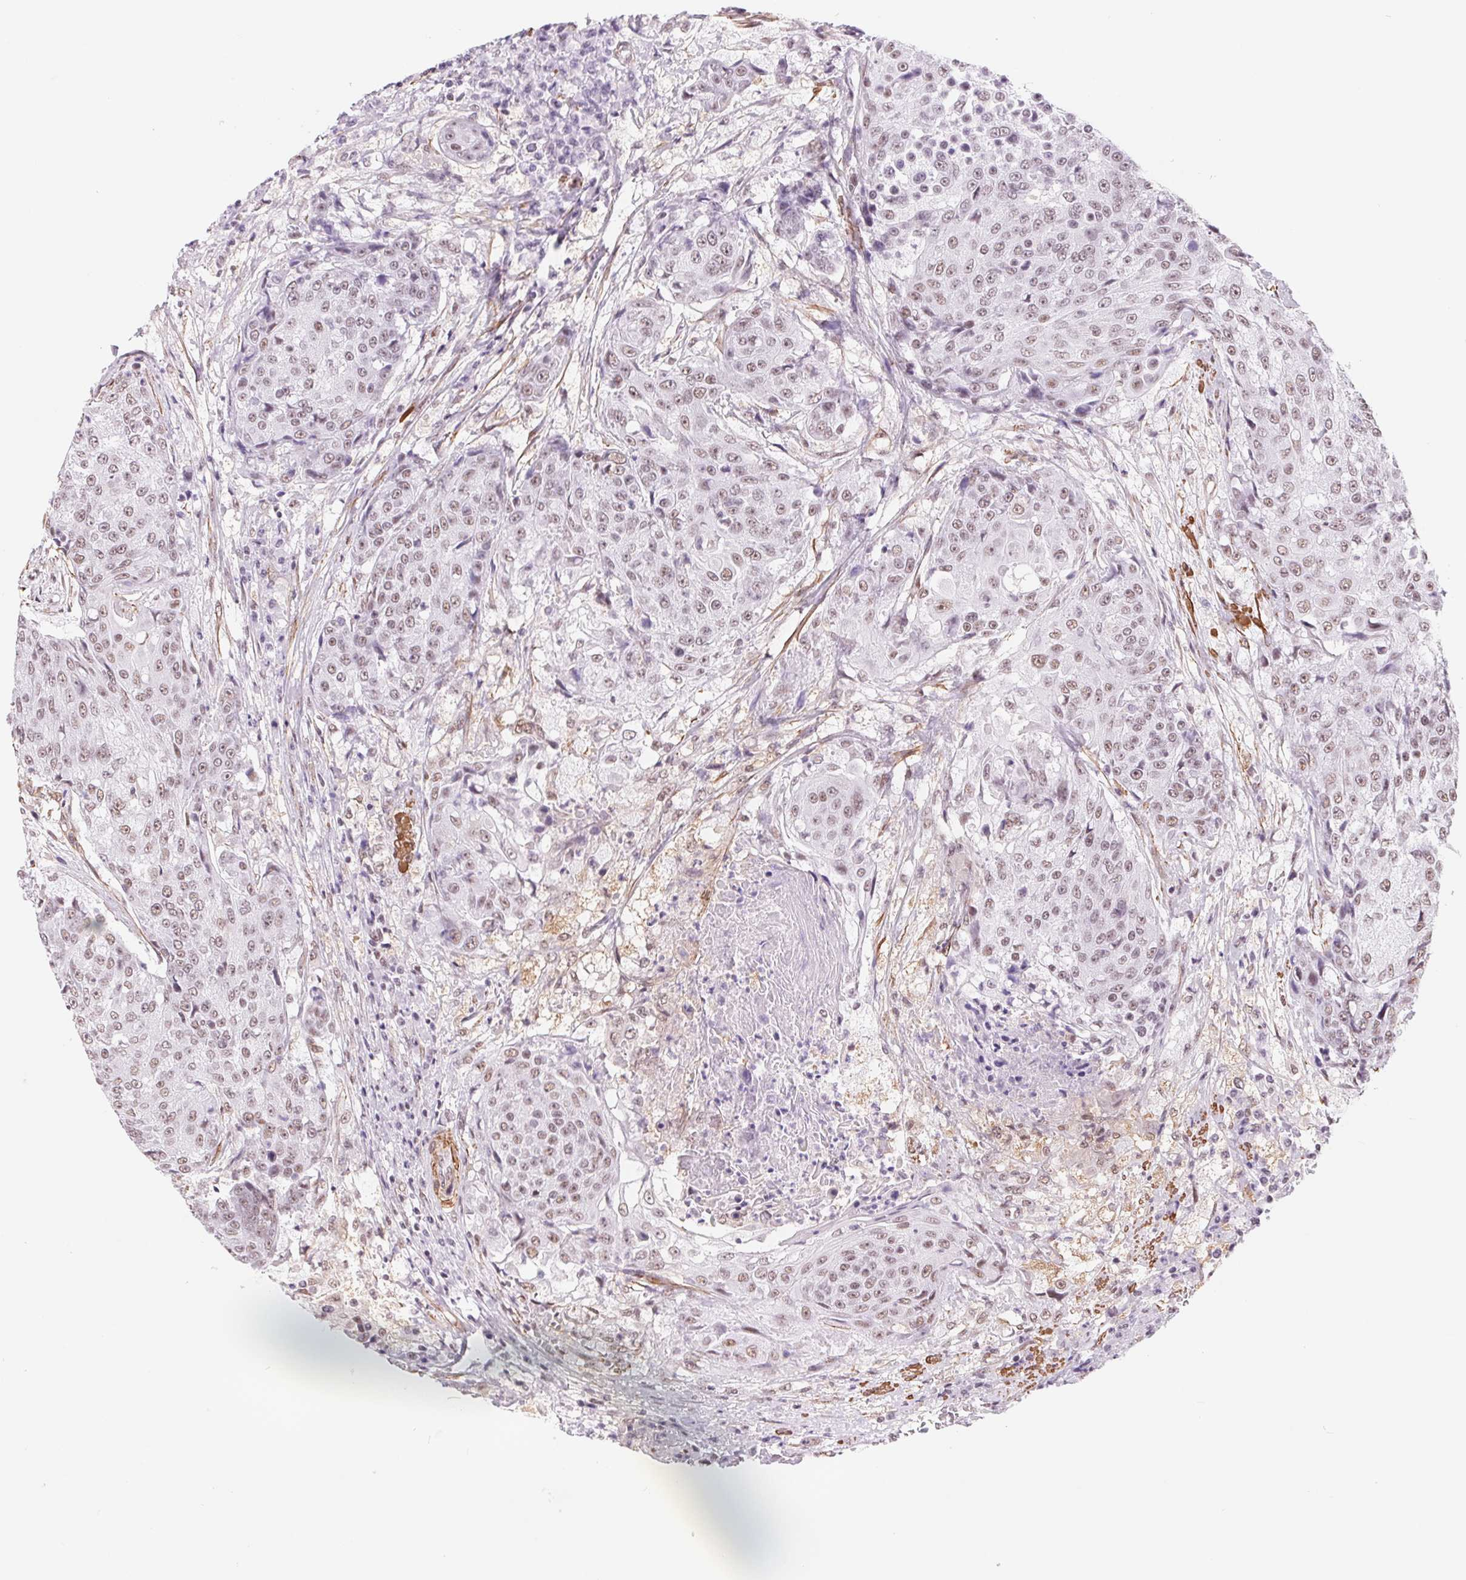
{"staining": {"intensity": "weak", "quantity": ">75%", "location": "nuclear"}, "tissue": "urothelial cancer", "cell_type": "Tumor cells", "image_type": "cancer", "snomed": [{"axis": "morphology", "description": "Urothelial carcinoma, High grade"}, {"axis": "topography", "description": "Urinary bladder"}], "caption": "This image exhibits immunohistochemistry (IHC) staining of human urothelial carcinoma (high-grade), with low weak nuclear expression in approximately >75% of tumor cells.", "gene": "BCAT1", "patient": {"sex": "female", "age": 63}}